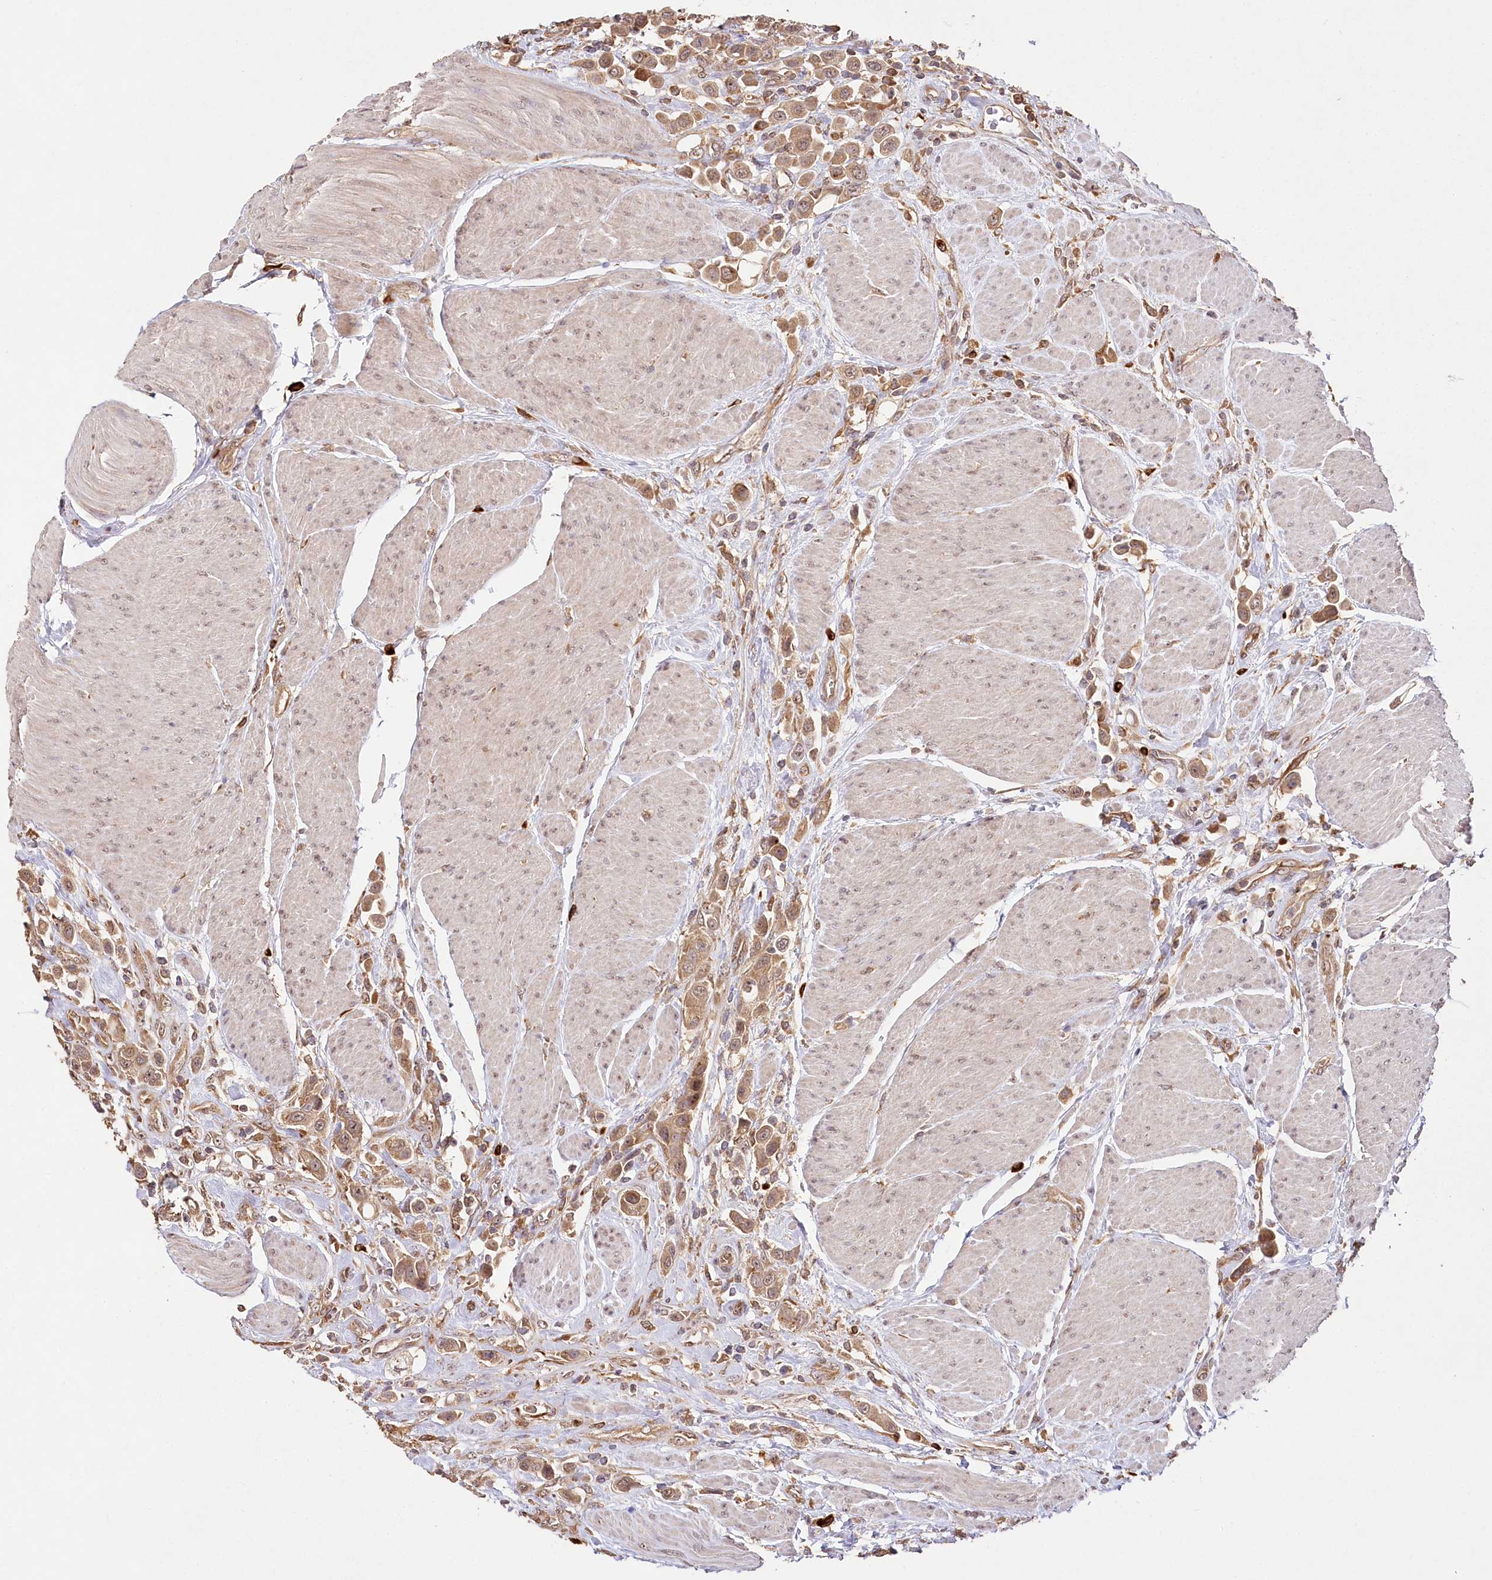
{"staining": {"intensity": "moderate", "quantity": ">75%", "location": "cytoplasmic/membranous"}, "tissue": "urothelial cancer", "cell_type": "Tumor cells", "image_type": "cancer", "snomed": [{"axis": "morphology", "description": "Urothelial carcinoma, High grade"}, {"axis": "topography", "description": "Urinary bladder"}], "caption": "Brown immunohistochemical staining in human urothelial cancer exhibits moderate cytoplasmic/membranous expression in approximately >75% of tumor cells.", "gene": "DMXL1", "patient": {"sex": "male", "age": 50}}